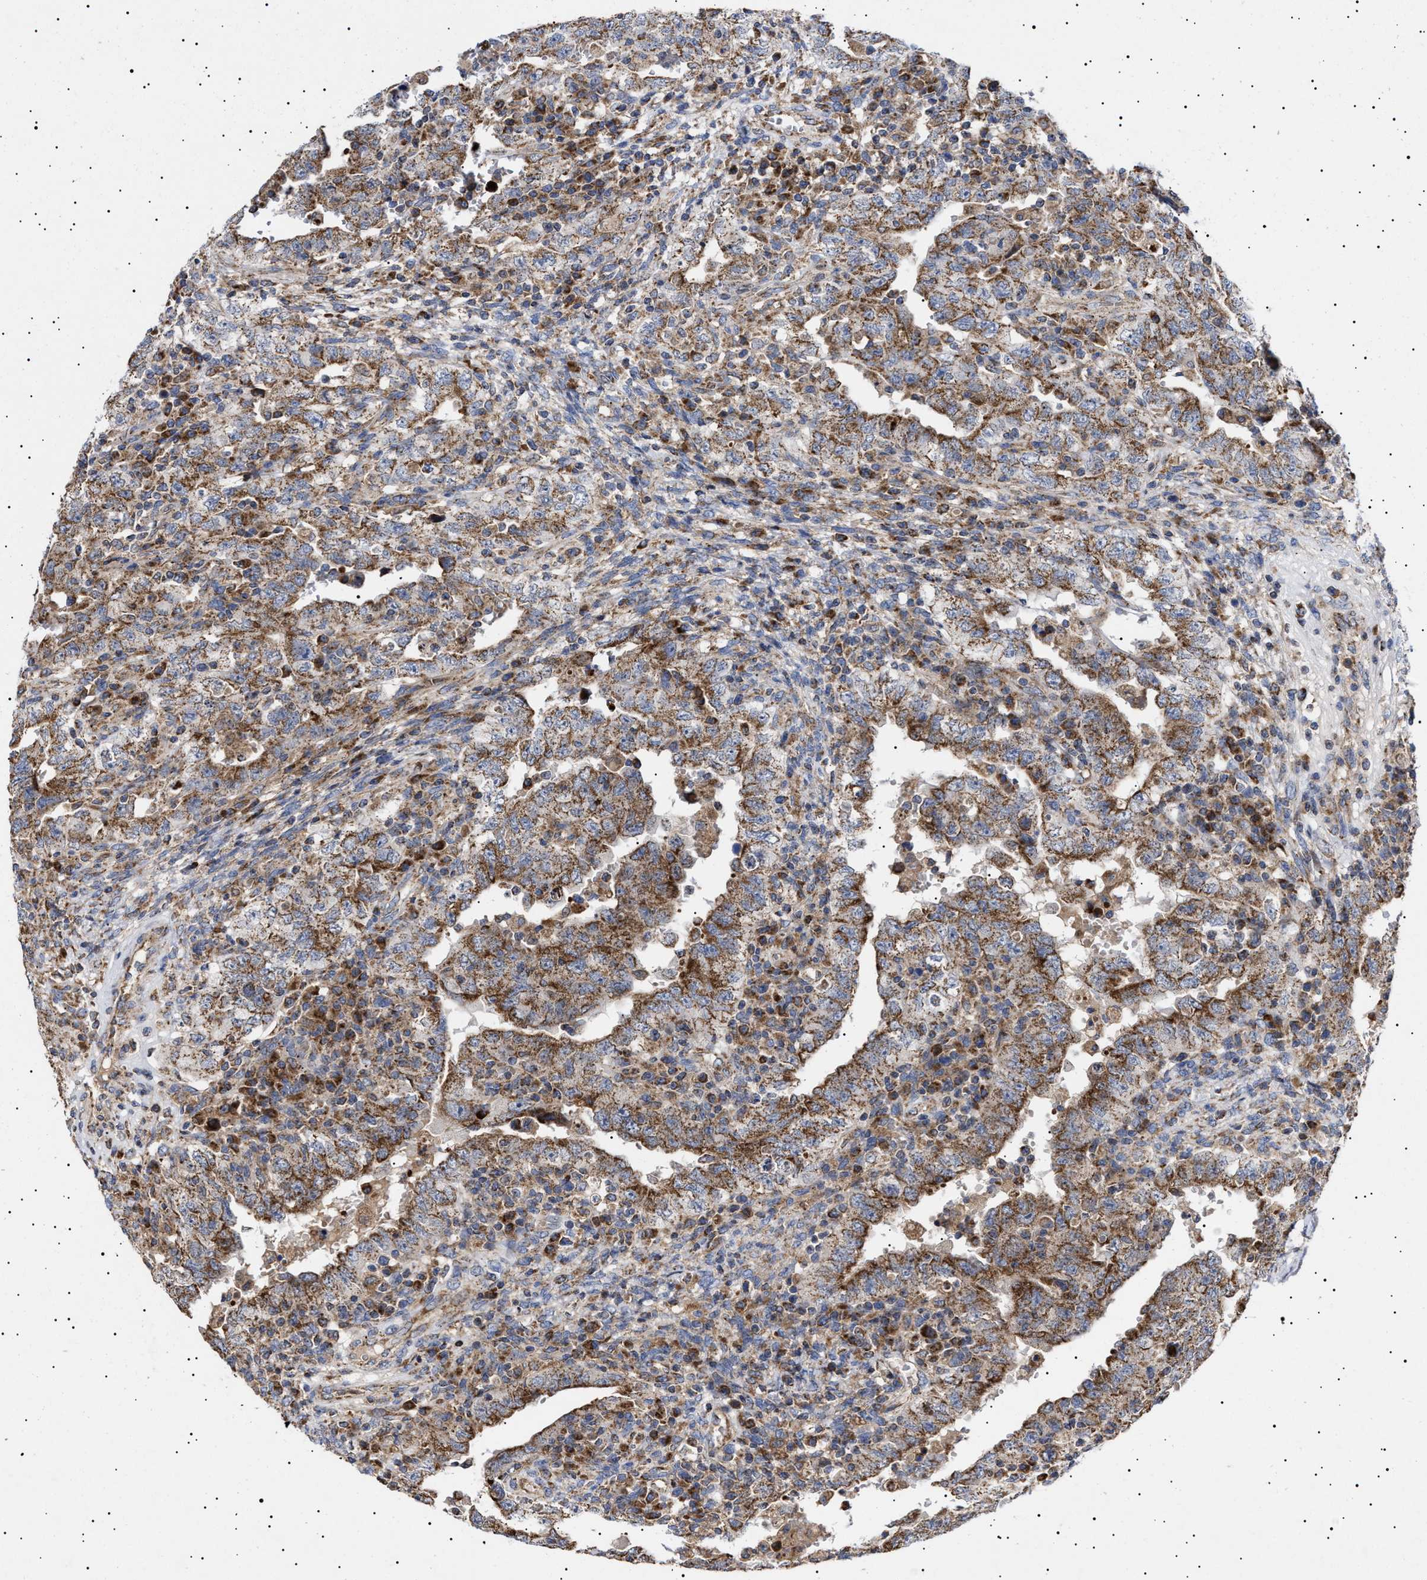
{"staining": {"intensity": "moderate", "quantity": ">75%", "location": "cytoplasmic/membranous"}, "tissue": "testis cancer", "cell_type": "Tumor cells", "image_type": "cancer", "snomed": [{"axis": "morphology", "description": "Carcinoma, Embryonal, NOS"}, {"axis": "topography", "description": "Testis"}], "caption": "Embryonal carcinoma (testis) stained with a brown dye reveals moderate cytoplasmic/membranous positive expression in about >75% of tumor cells.", "gene": "MRPL10", "patient": {"sex": "male", "age": 26}}